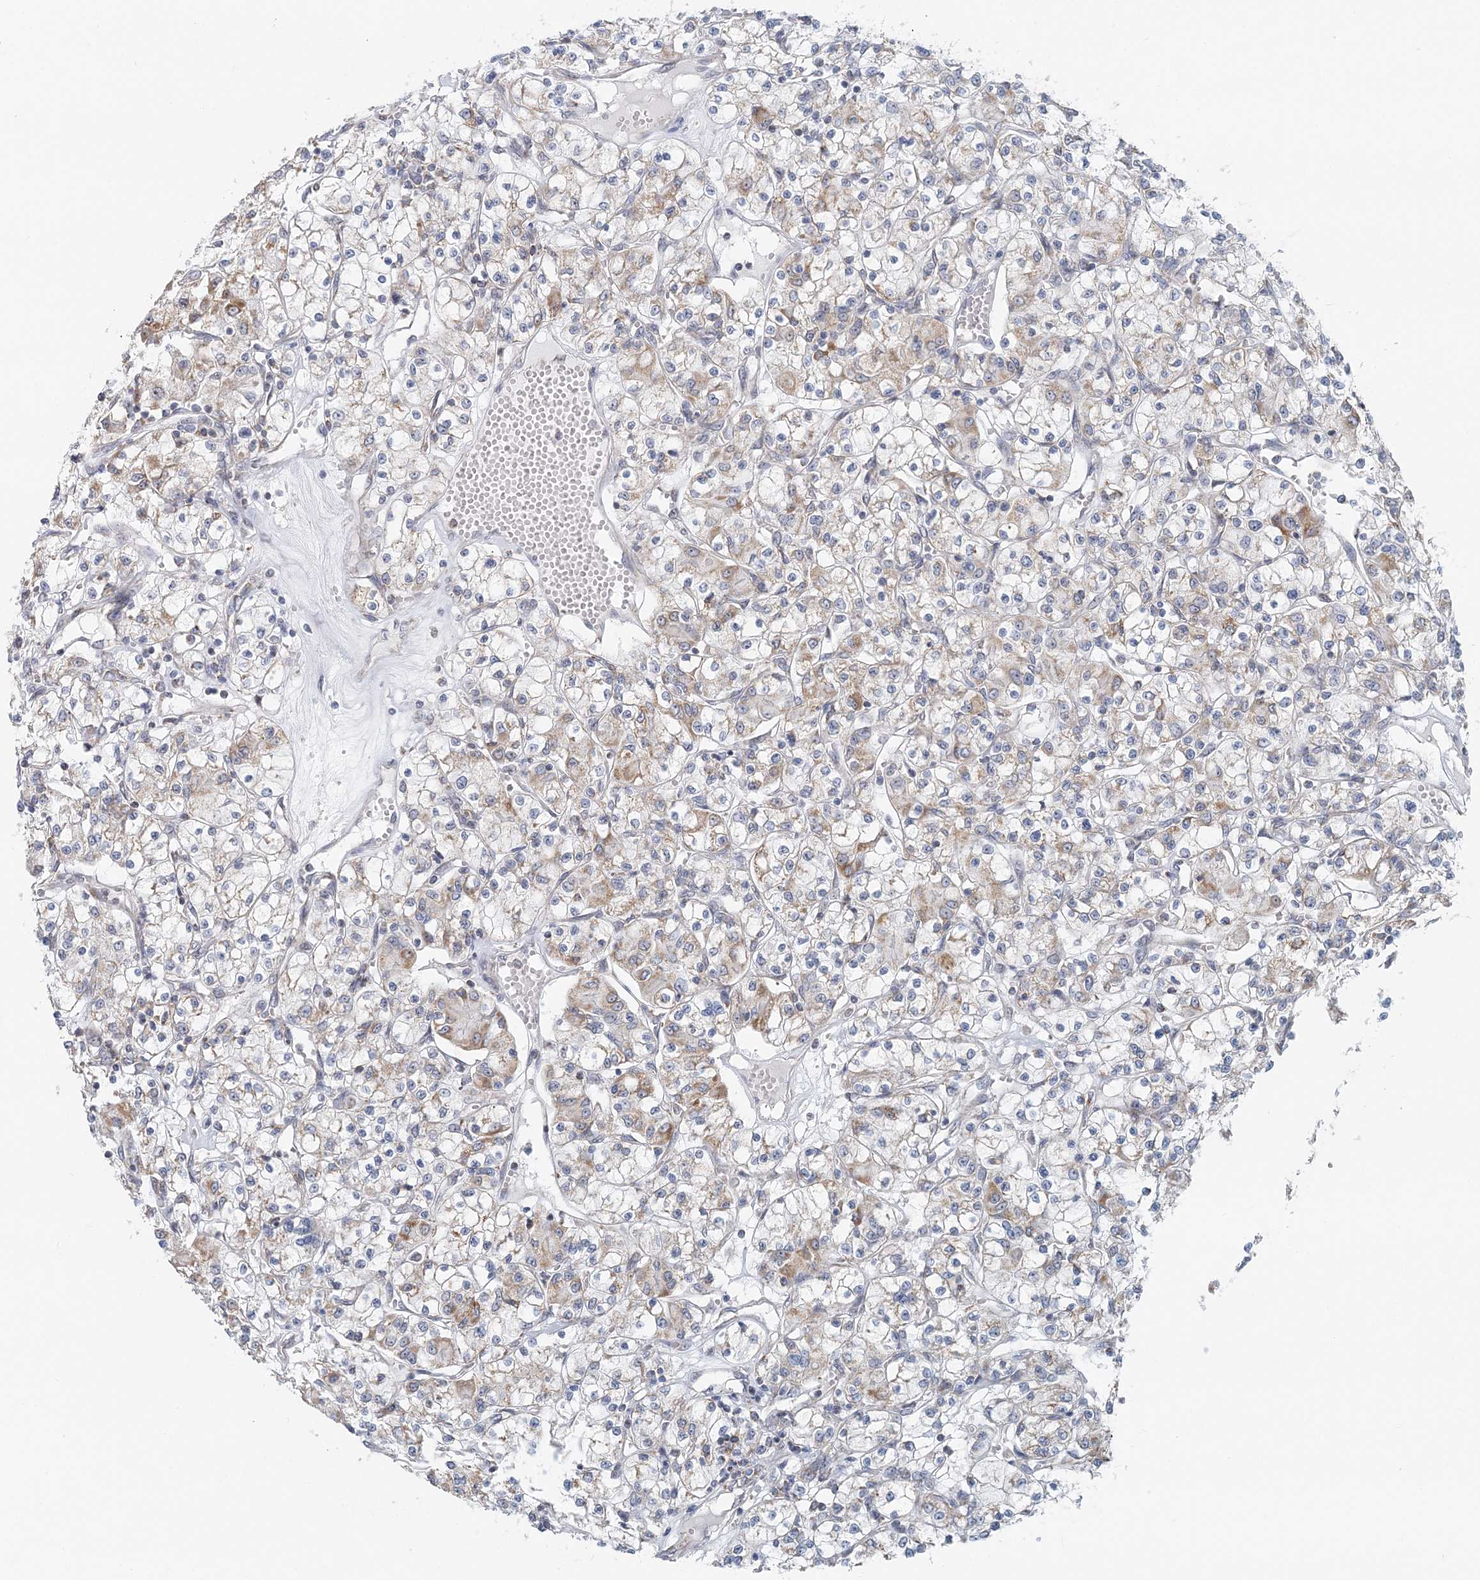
{"staining": {"intensity": "weak", "quantity": "25%-75%", "location": "cytoplasmic/membranous"}, "tissue": "renal cancer", "cell_type": "Tumor cells", "image_type": "cancer", "snomed": [{"axis": "morphology", "description": "Adenocarcinoma, NOS"}, {"axis": "topography", "description": "Kidney"}], "caption": "Weak cytoplasmic/membranous expression is identified in about 25%-75% of tumor cells in renal cancer. The staining was performed using DAB (3,3'-diaminobenzidine) to visualize the protein expression in brown, while the nuclei were stained in blue with hematoxylin (Magnification: 20x).", "gene": "RNF150", "patient": {"sex": "female", "age": 59}}